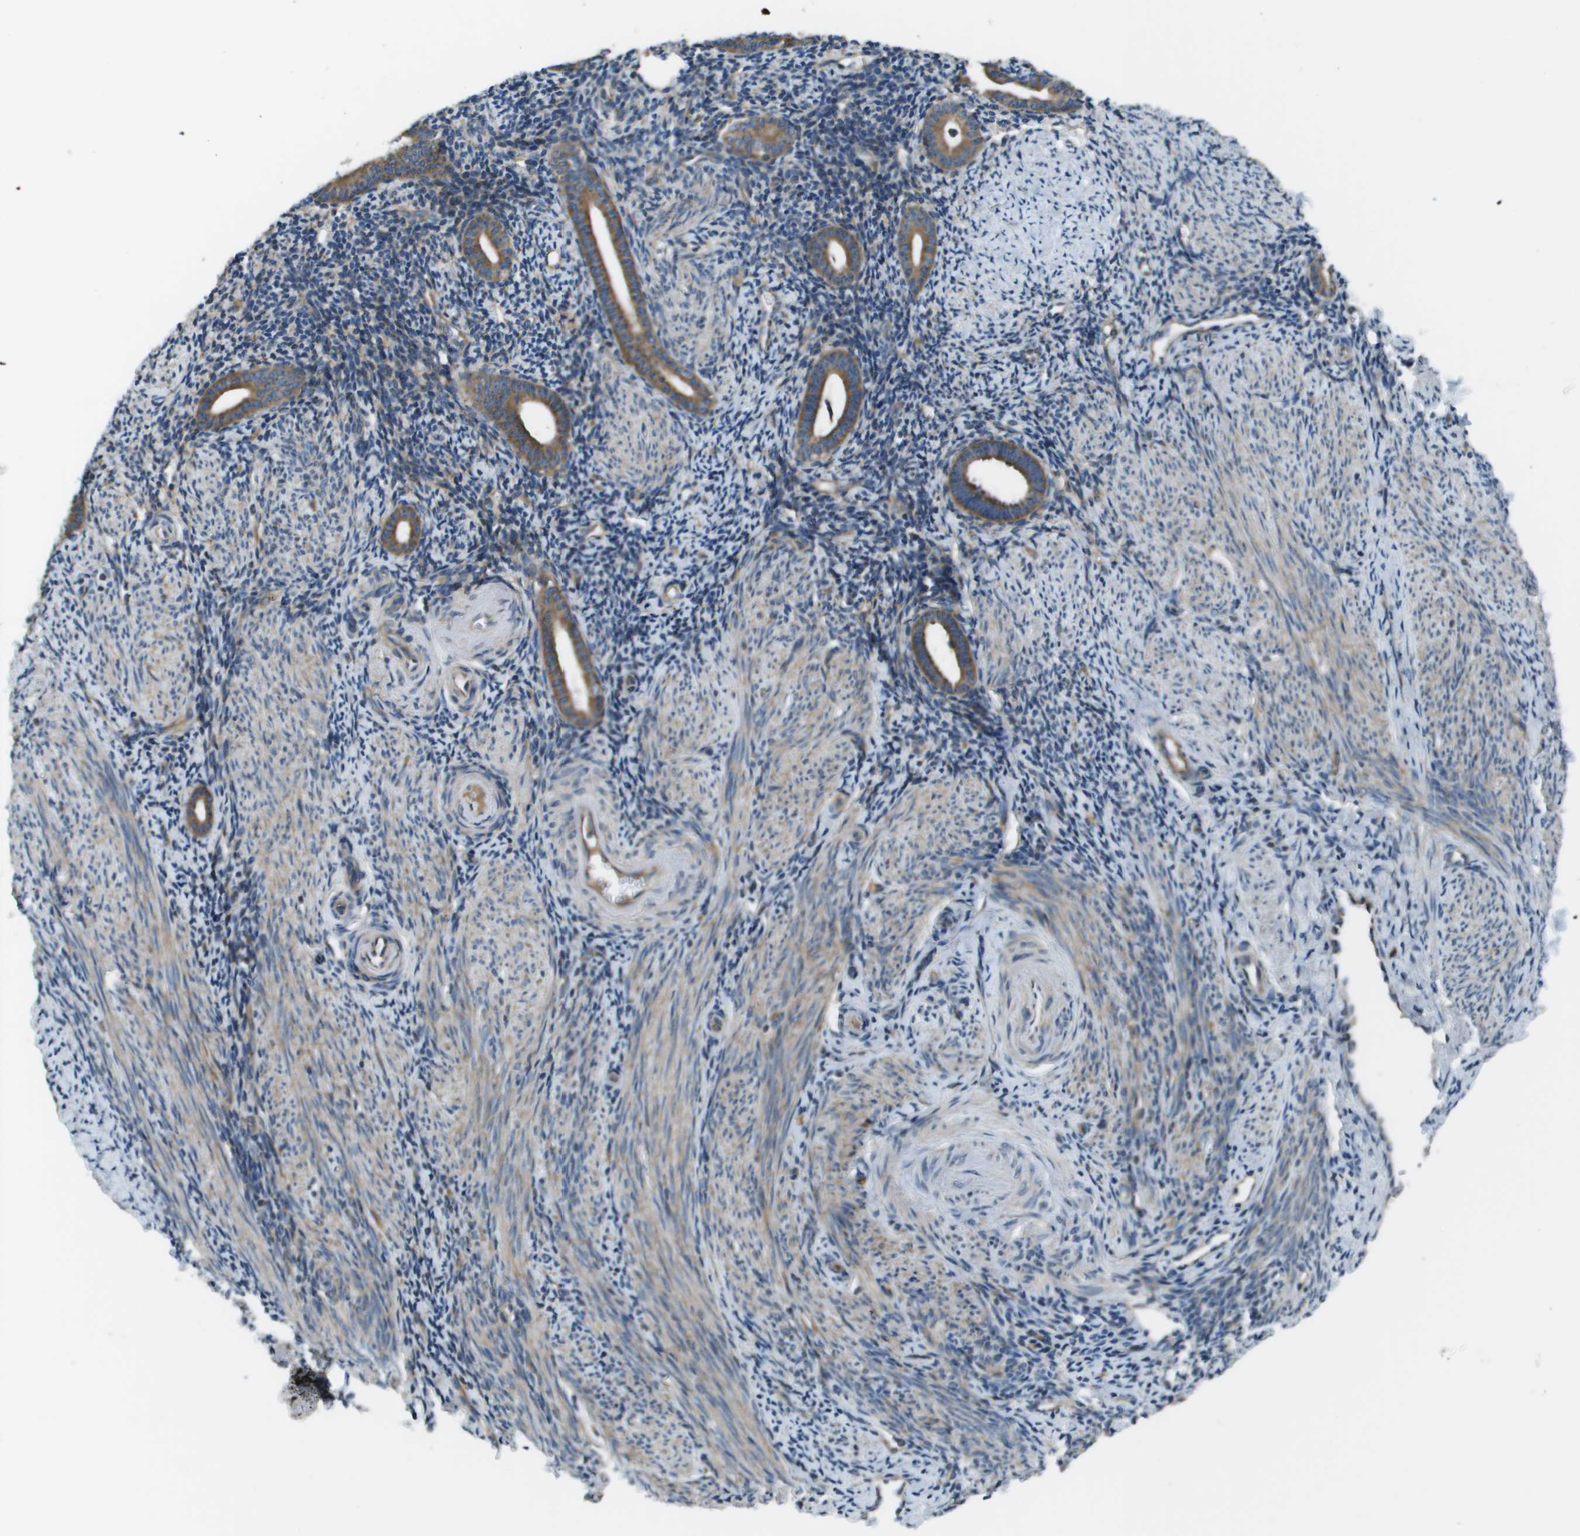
{"staining": {"intensity": "moderate", "quantity": "<25%", "location": "cytoplasmic/membranous"}, "tissue": "endometrium", "cell_type": "Cells in endometrial stroma", "image_type": "normal", "snomed": [{"axis": "morphology", "description": "Normal tissue, NOS"}, {"axis": "topography", "description": "Endometrium"}], "caption": "A high-resolution photomicrograph shows immunohistochemistry staining of unremarkable endometrium, which shows moderate cytoplasmic/membranous positivity in approximately <25% of cells in endometrial stroma.", "gene": "EIF3B", "patient": {"sex": "female", "age": 50}}